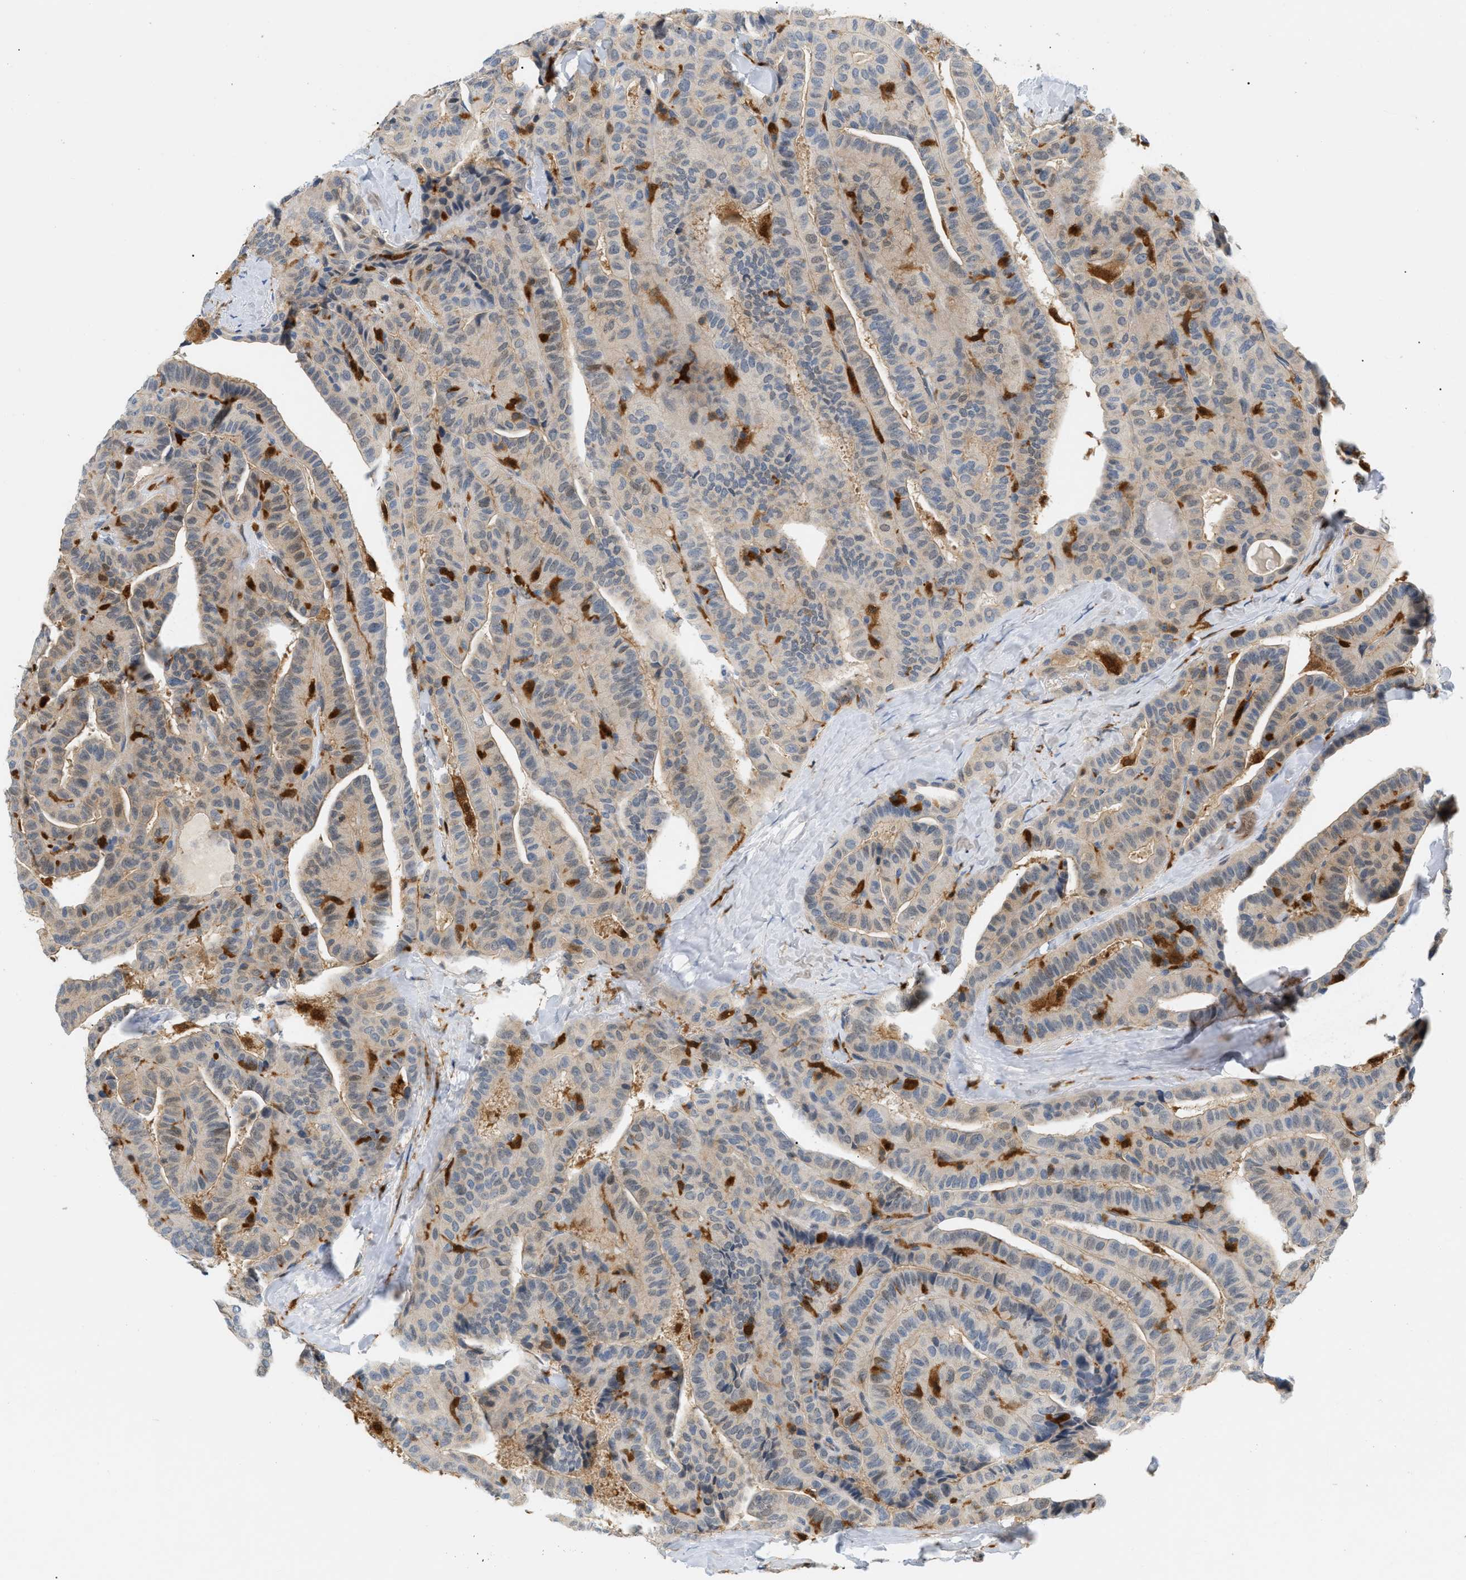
{"staining": {"intensity": "weak", "quantity": "25%-75%", "location": "cytoplasmic/membranous,nuclear"}, "tissue": "thyroid cancer", "cell_type": "Tumor cells", "image_type": "cancer", "snomed": [{"axis": "morphology", "description": "Papillary adenocarcinoma, NOS"}, {"axis": "topography", "description": "Thyroid gland"}], "caption": "Protein analysis of thyroid cancer tissue reveals weak cytoplasmic/membranous and nuclear staining in about 25%-75% of tumor cells.", "gene": "PYCARD", "patient": {"sex": "male", "age": 77}}